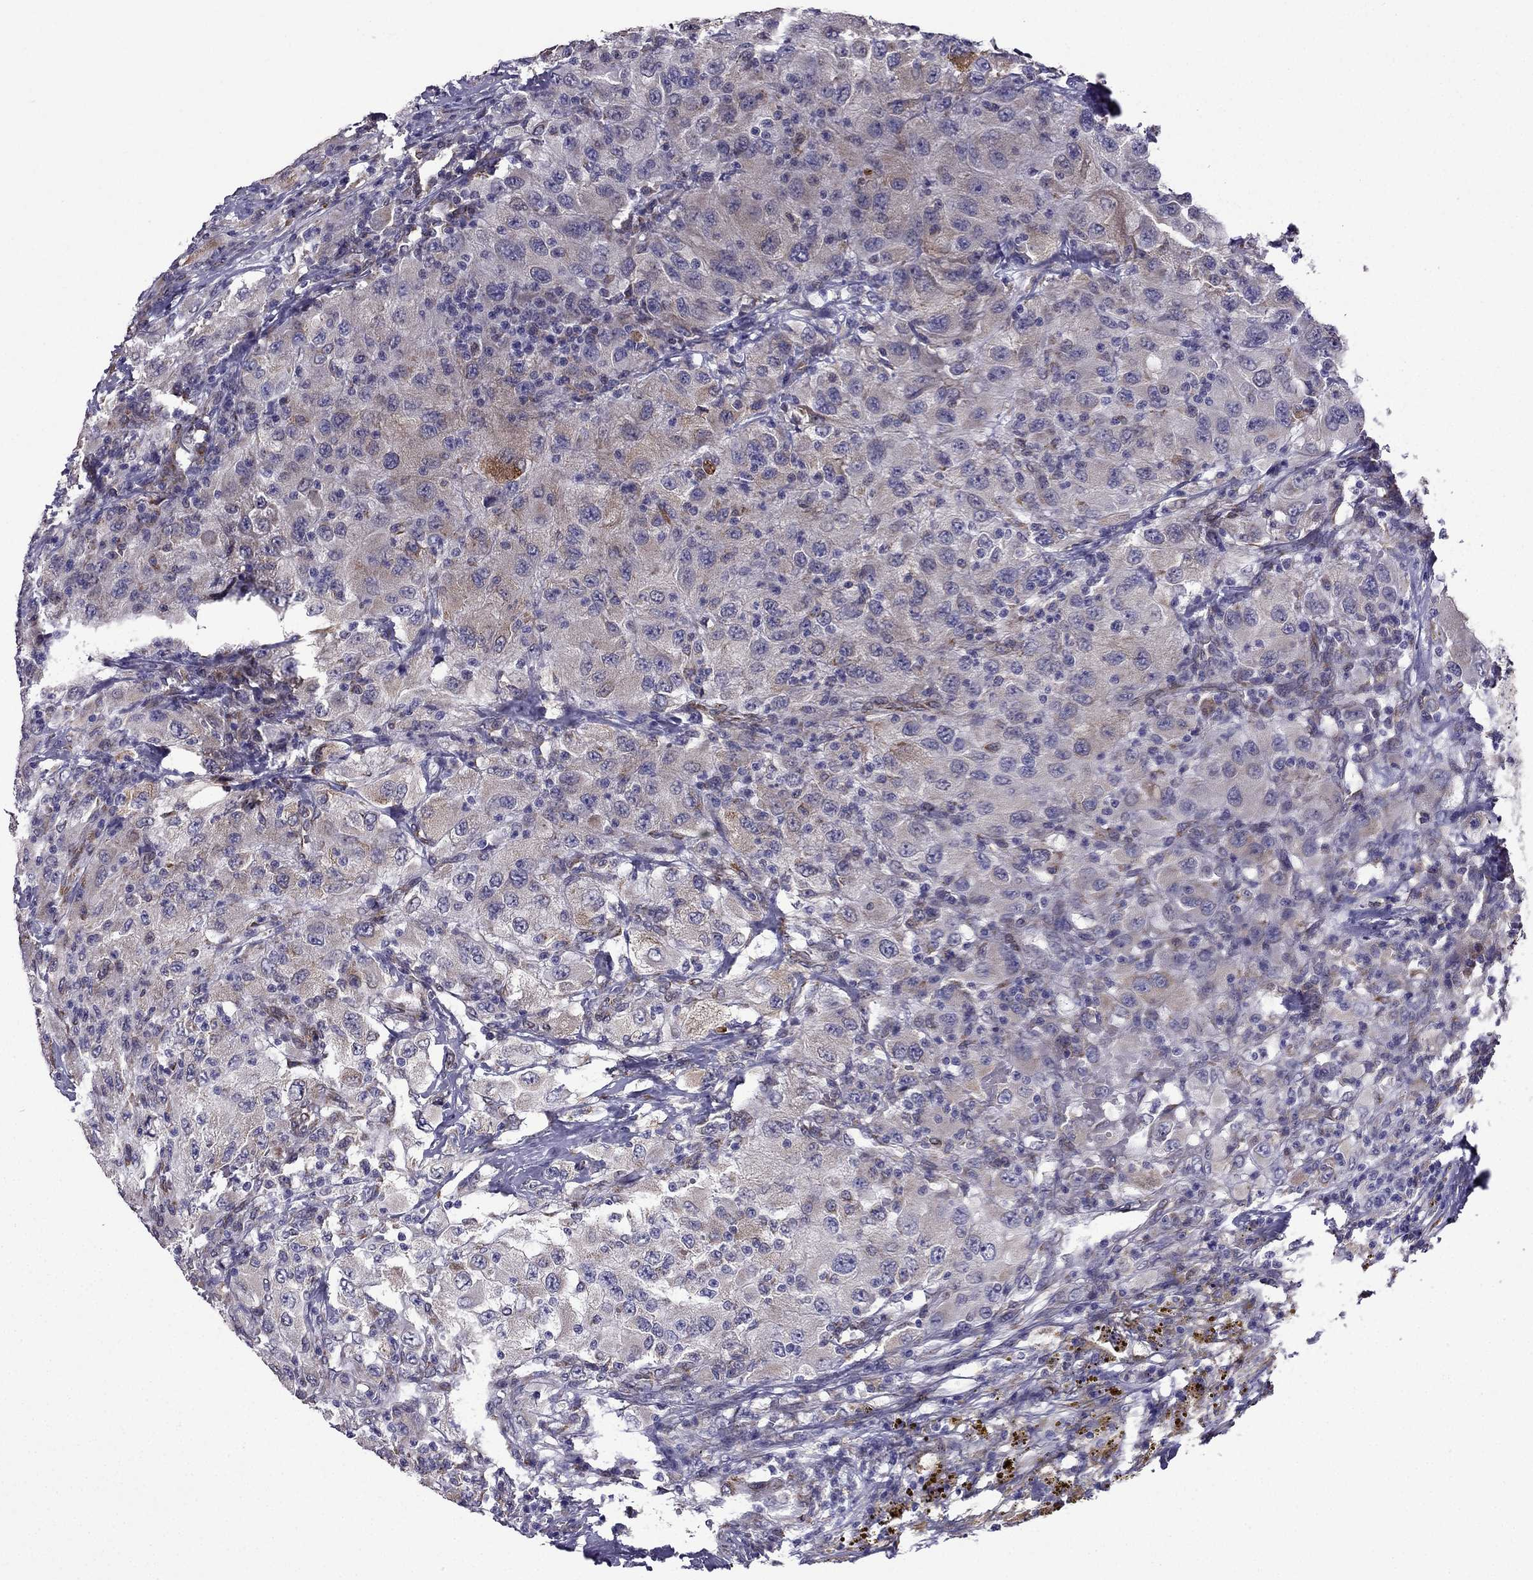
{"staining": {"intensity": "weak", "quantity": "<25%", "location": "cytoplasmic/membranous"}, "tissue": "renal cancer", "cell_type": "Tumor cells", "image_type": "cancer", "snomed": [{"axis": "morphology", "description": "Adenocarcinoma, NOS"}, {"axis": "topography", "description": "Kidney"}], "caption": "Immunohistochemical staining of human renal cancer (adenocarcinoma) exhibits no significant staining in tumor cells. (Stains: DAB (3,3'-diaminobenzidine) IHC with hematoxylin counter stain, Microscopy: brightfield microscopy at high magnification).", "gene": "IKBIP", "patient": {"sex": "female", "age": 67}}